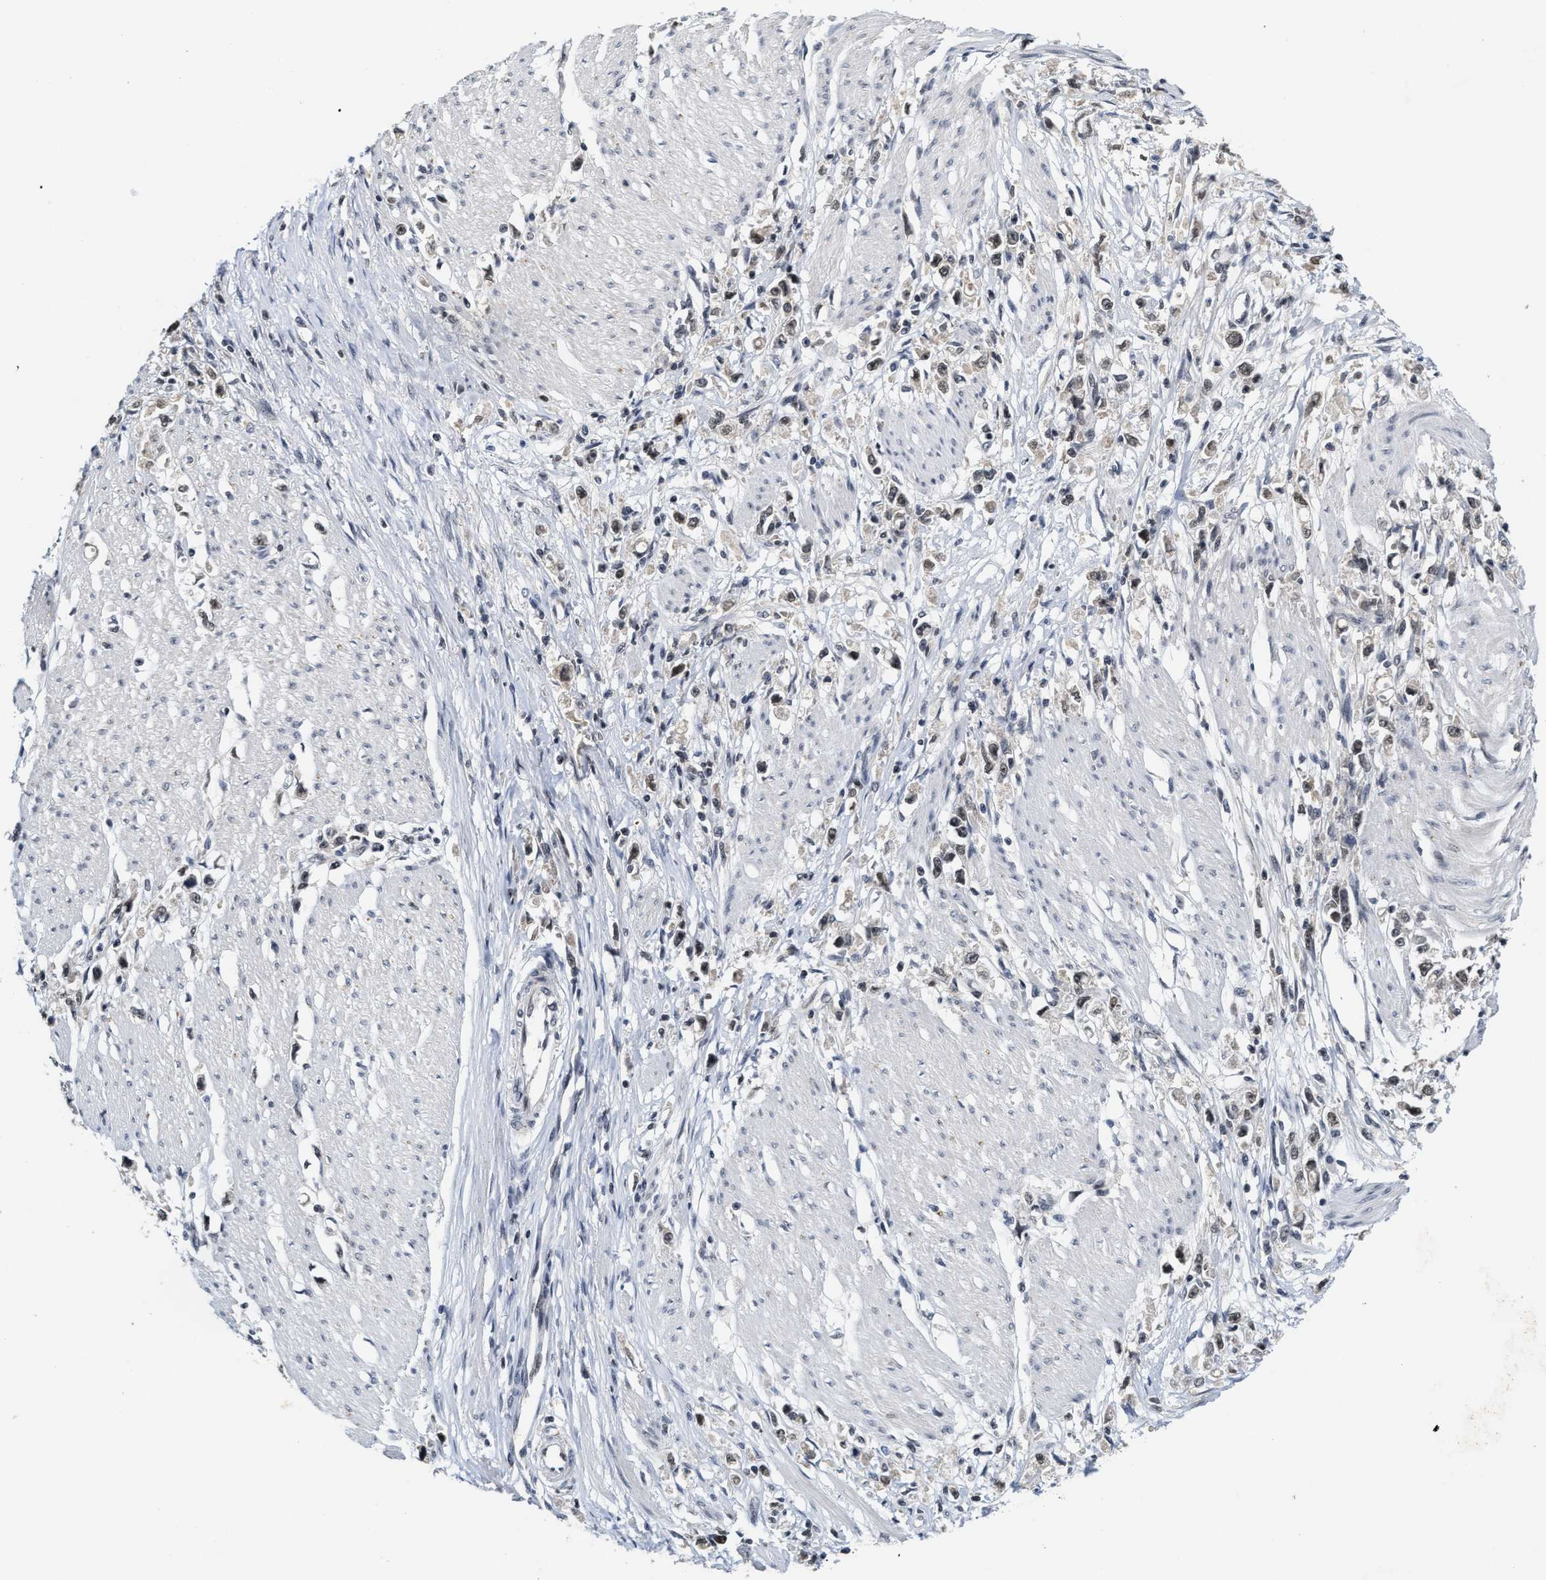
{"staining": {"intensity": "weak", "quantity": "25%-75%", "location": "nuclear"}, "tissue": "stomach cancer", "cell_type": "Tumor cells", "image_type": "cancer", "snomed": [{"axis": "morphology", "description": "Adenocarcinoma, NOS"}, {"axis": "topography", "description": "Stomach"}], "caption": "Stomach cancer (adenocarcinoma) was stained to show a protein in brown. There is low levels of weak nuclear expression in about 25%-75% of tumor cells. (Stains: DAB (3,3'-diaminobenzidine) in brown, nuclei in blue, Microscopy: brightfield microscopy at high magnification).", "gene": "INIP", "patient": {"sex": "female", "age": 59}}